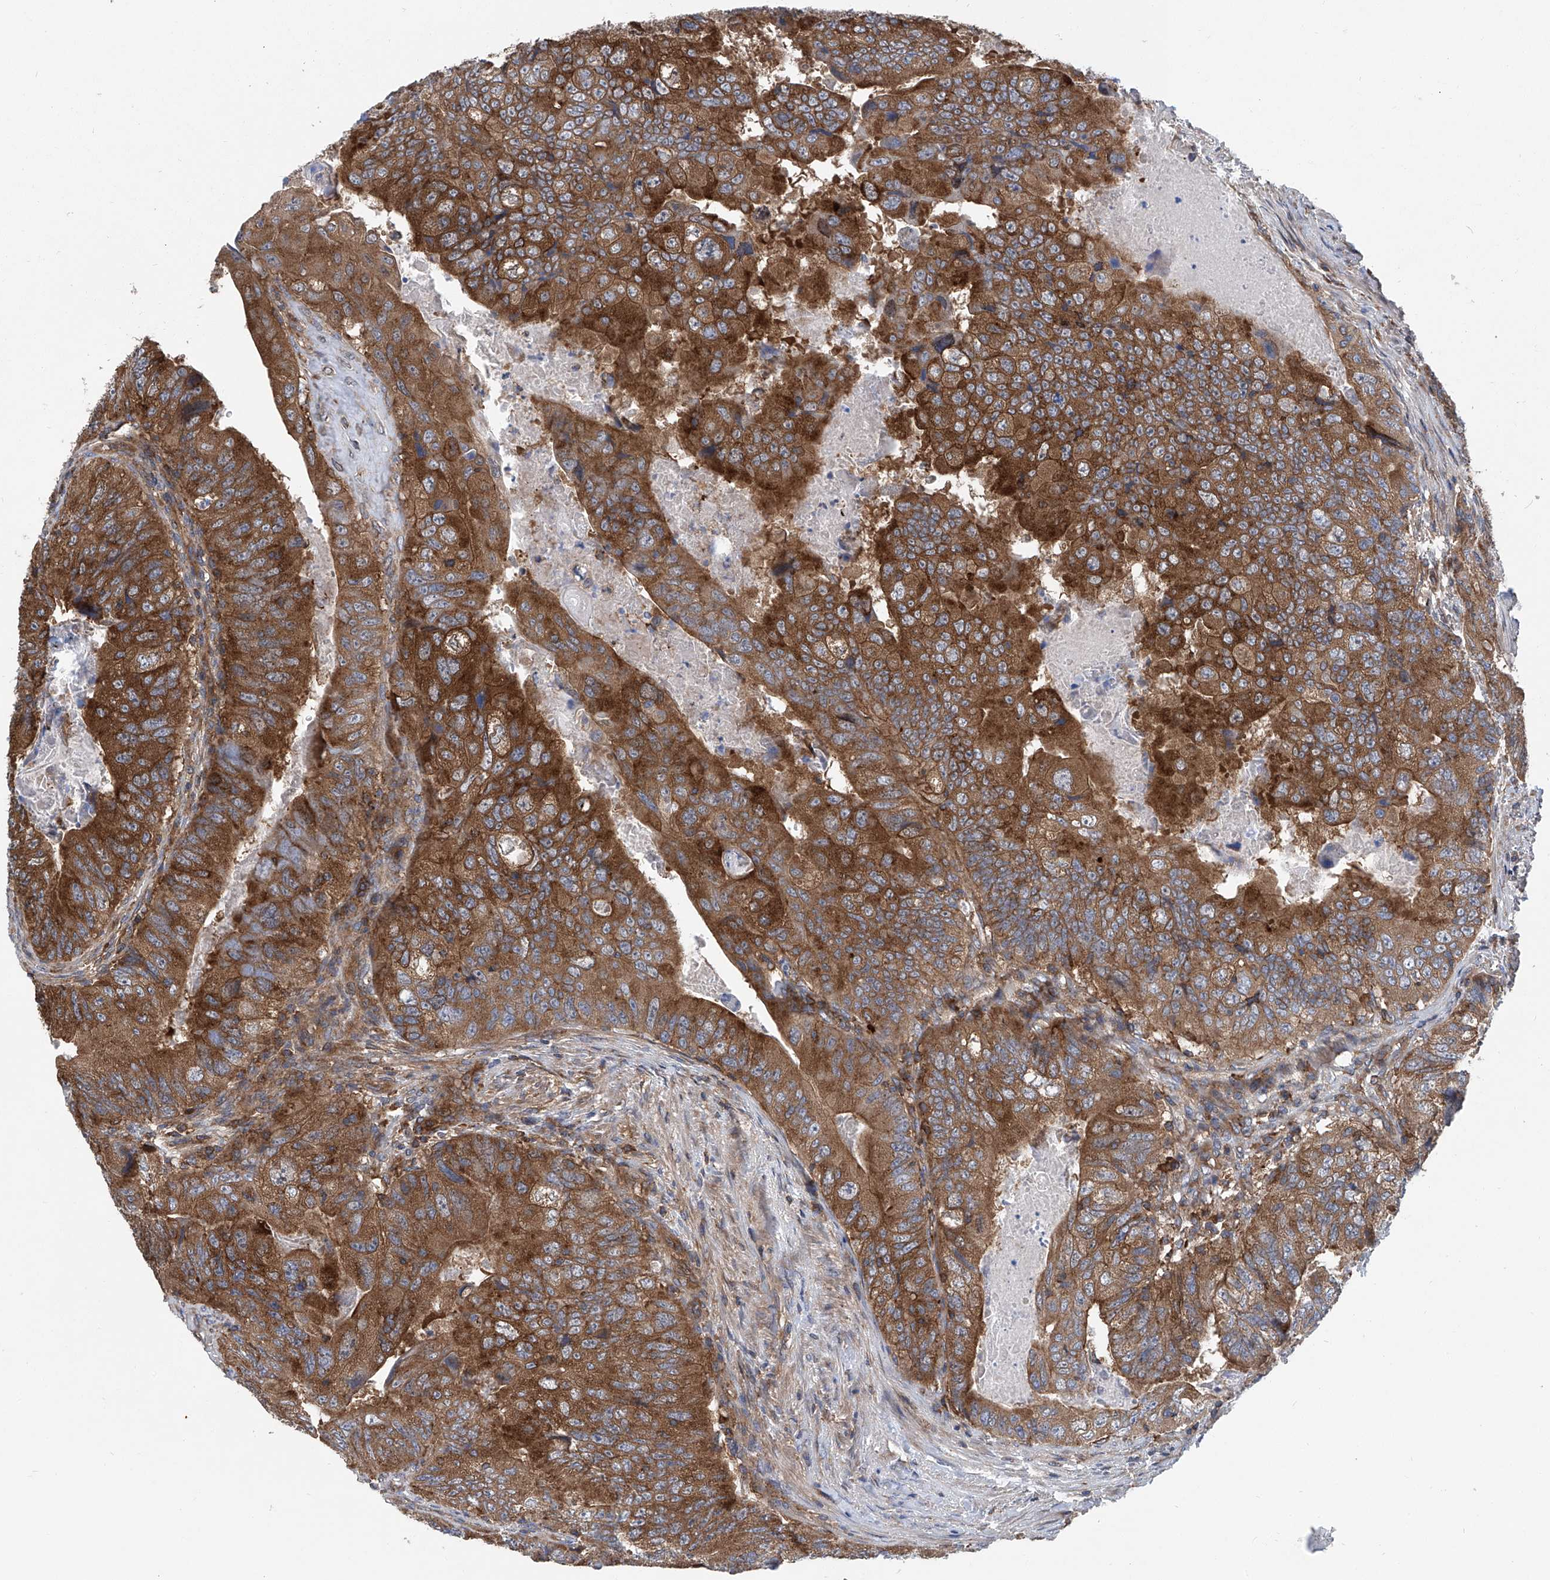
{"staining": {"intensity": "strong", "quantity": ">75%", "location": "cytoplasmic/membranous"}, "tissue": "colorectal cancer", "cell_type": "Tumor cells", "image_type": "cancer", "snomed": [{"axis": "morphology", "description": "Adenocarcinoma, NOS"}, {"axis": "topography", "description": "Rectum"}], "caption": "A brown stain shows strong cytoplasmic/membranous positivity of a protein in human colorectal adenocarcinoma tumor cells.", "gene": "SMAP1", "patient": {"sex": "male", "age": 63}}